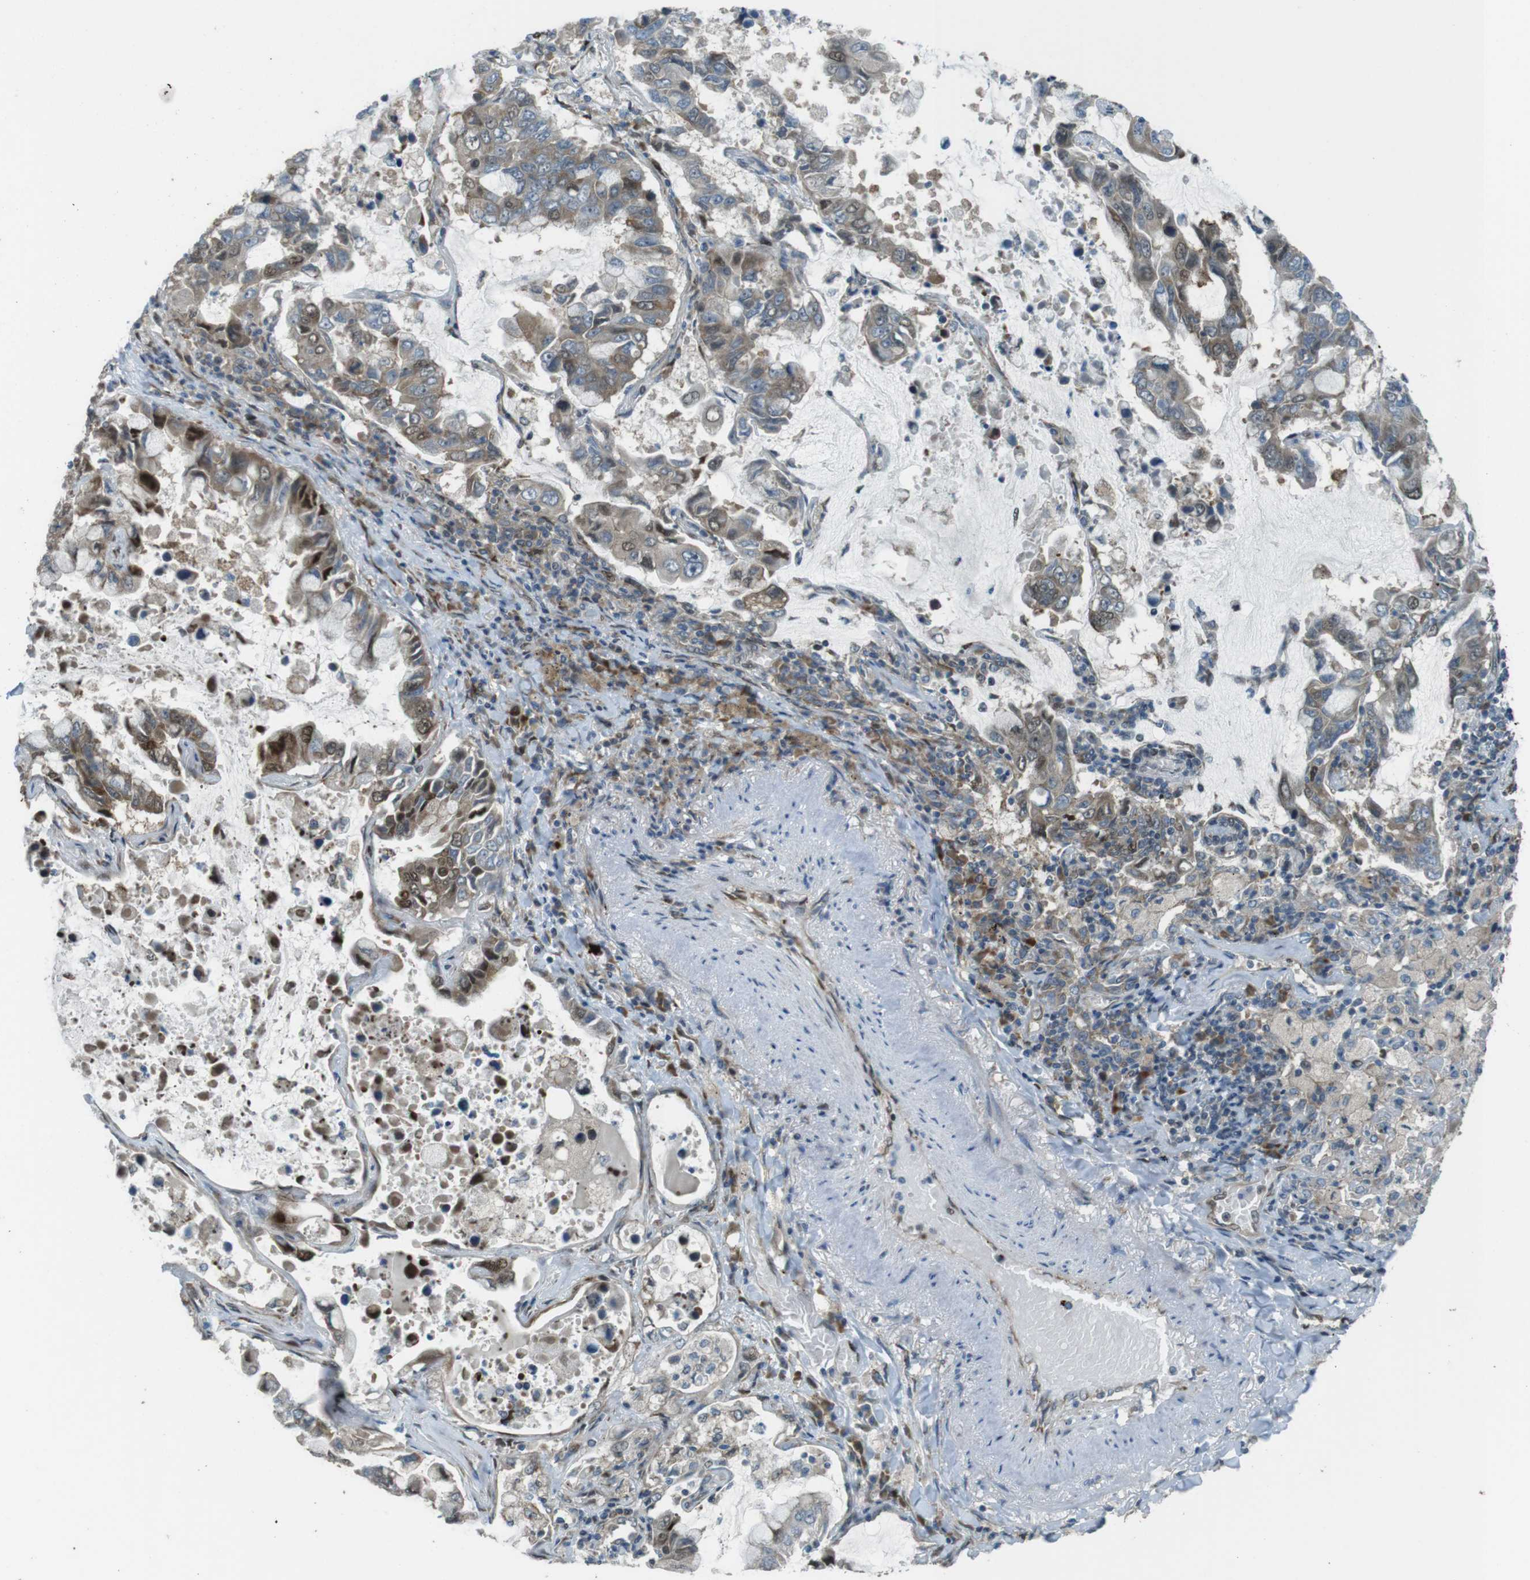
{"staining": {"intensity": "moderate", "quantity": "25%-75%", "location": "cytoplasmic/membranous,nuclear"}, "tissue": "lung cancer", "cell_type": "Tumor cells", "image_type": "cancer", "snomed": [{"axis": "morphology", "description": "Adenocarcinoma, NOS"}, {"axis": "topography", "description": "Lung"}], "caption": "Tumor cells display medium levels of moderate cytoplasmic/membranous and nuclear staining in approximately 25%-75% of cells in lung cancer (adenocarcinoma).", "gene": "ZNF330", "patient": {"sex": "male", "age": 64}}